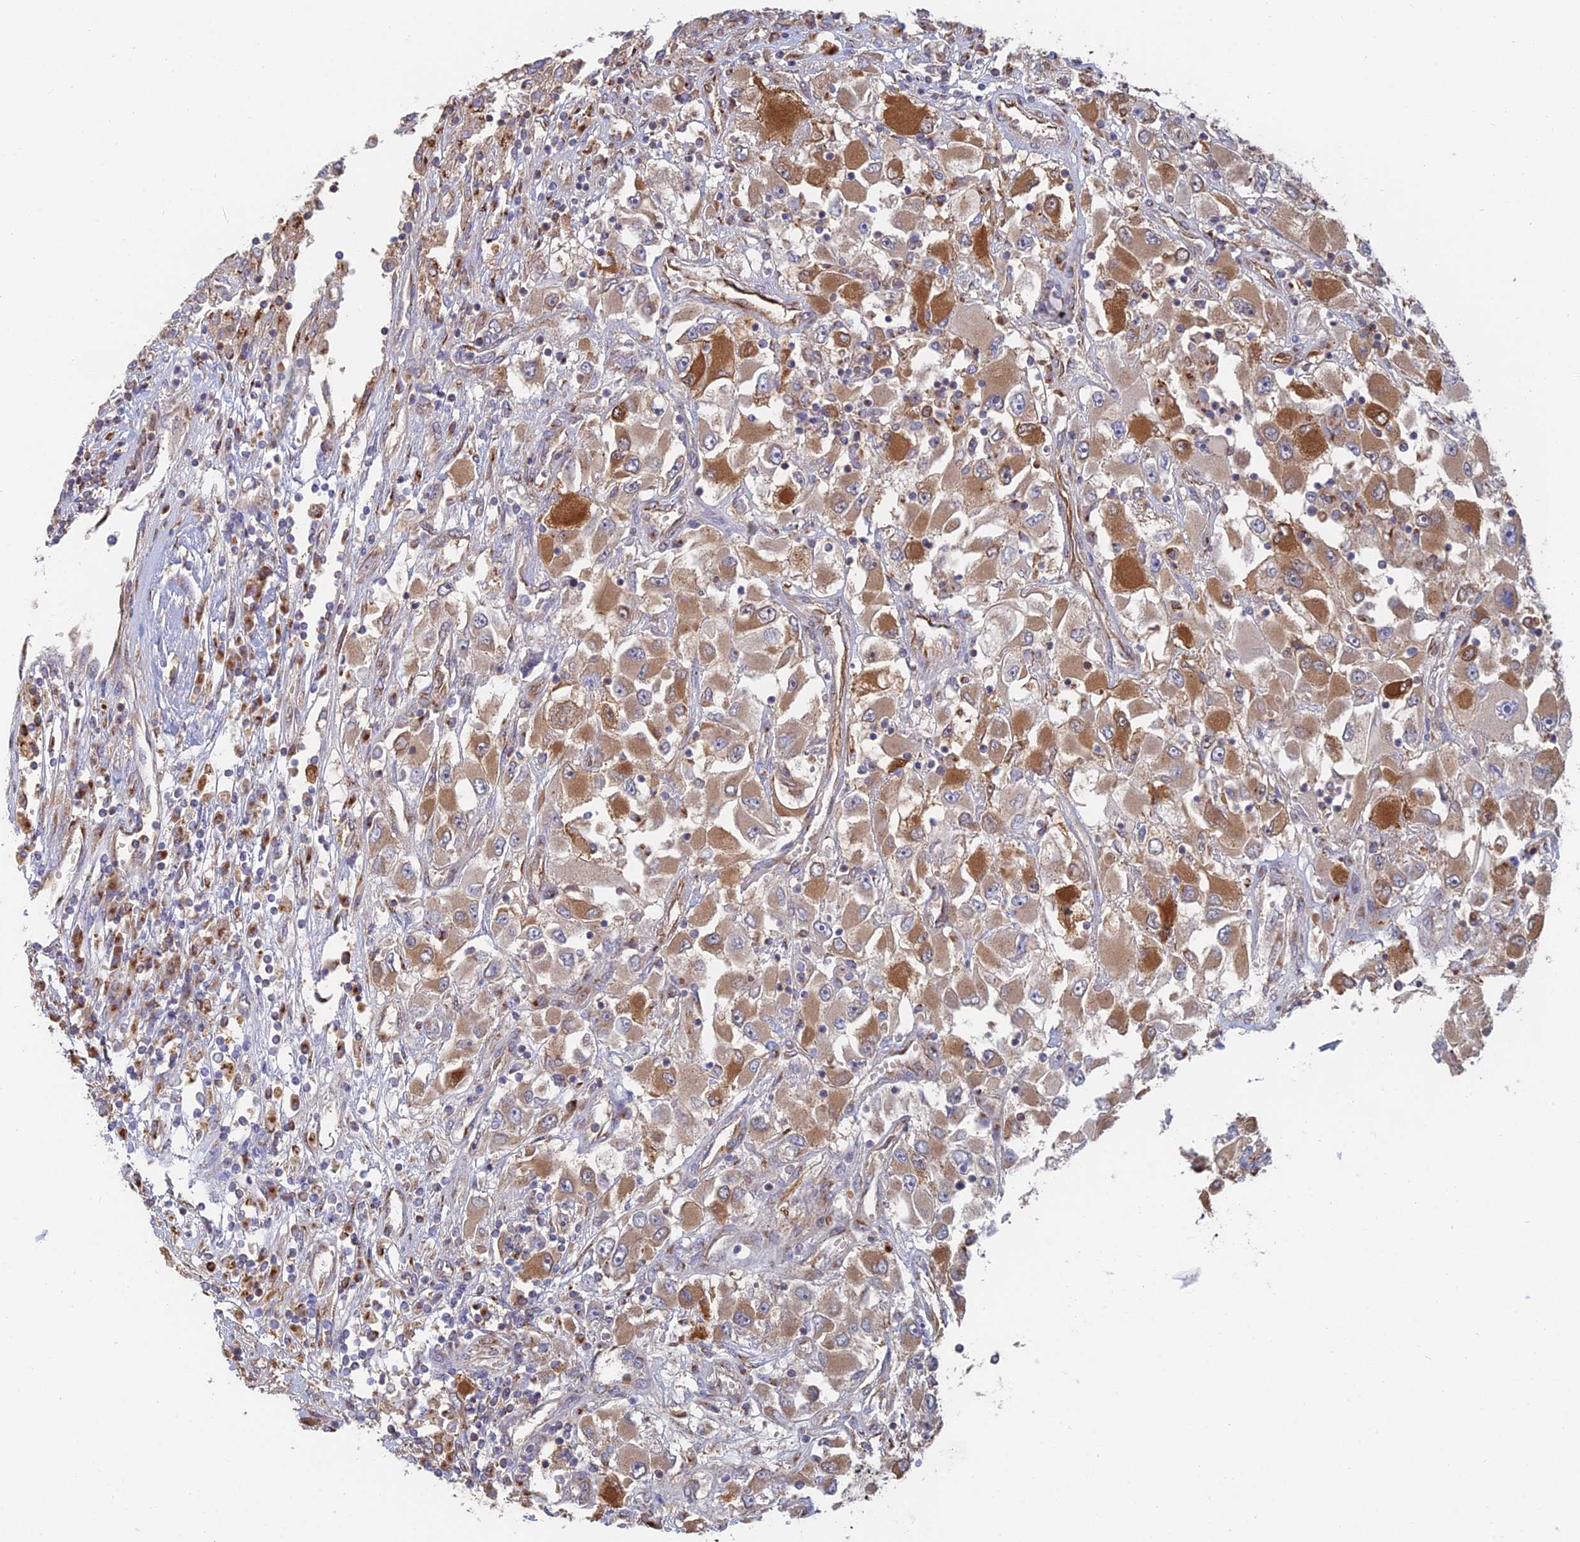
{"staining": {"intensity": "strong", "quantity": "25%-75%", "location": "cytoplasmic/membranous"}, "tissue": "renal cancer", "cell_type": "Tumor cells", "image_type": "cancer", "snomed": [{"axis": "morphology", "description": "Adenocarcinoma, NOS"}, {"axis": "topography", "description": "Kidney"}], "caption": "Immunohistochemistry (DAB) staining of human adenocarcinoma (renal) displays strong cytoplasmic/membranous protein expression in about 25%-75% of tumor cells. (DAB (3,3'-diaminobenzidine) IHC, brown staining for protein, blue staining for nuclei).", "gene": "HS2ST1", "patient": {"sex": "female", "age": 52}}